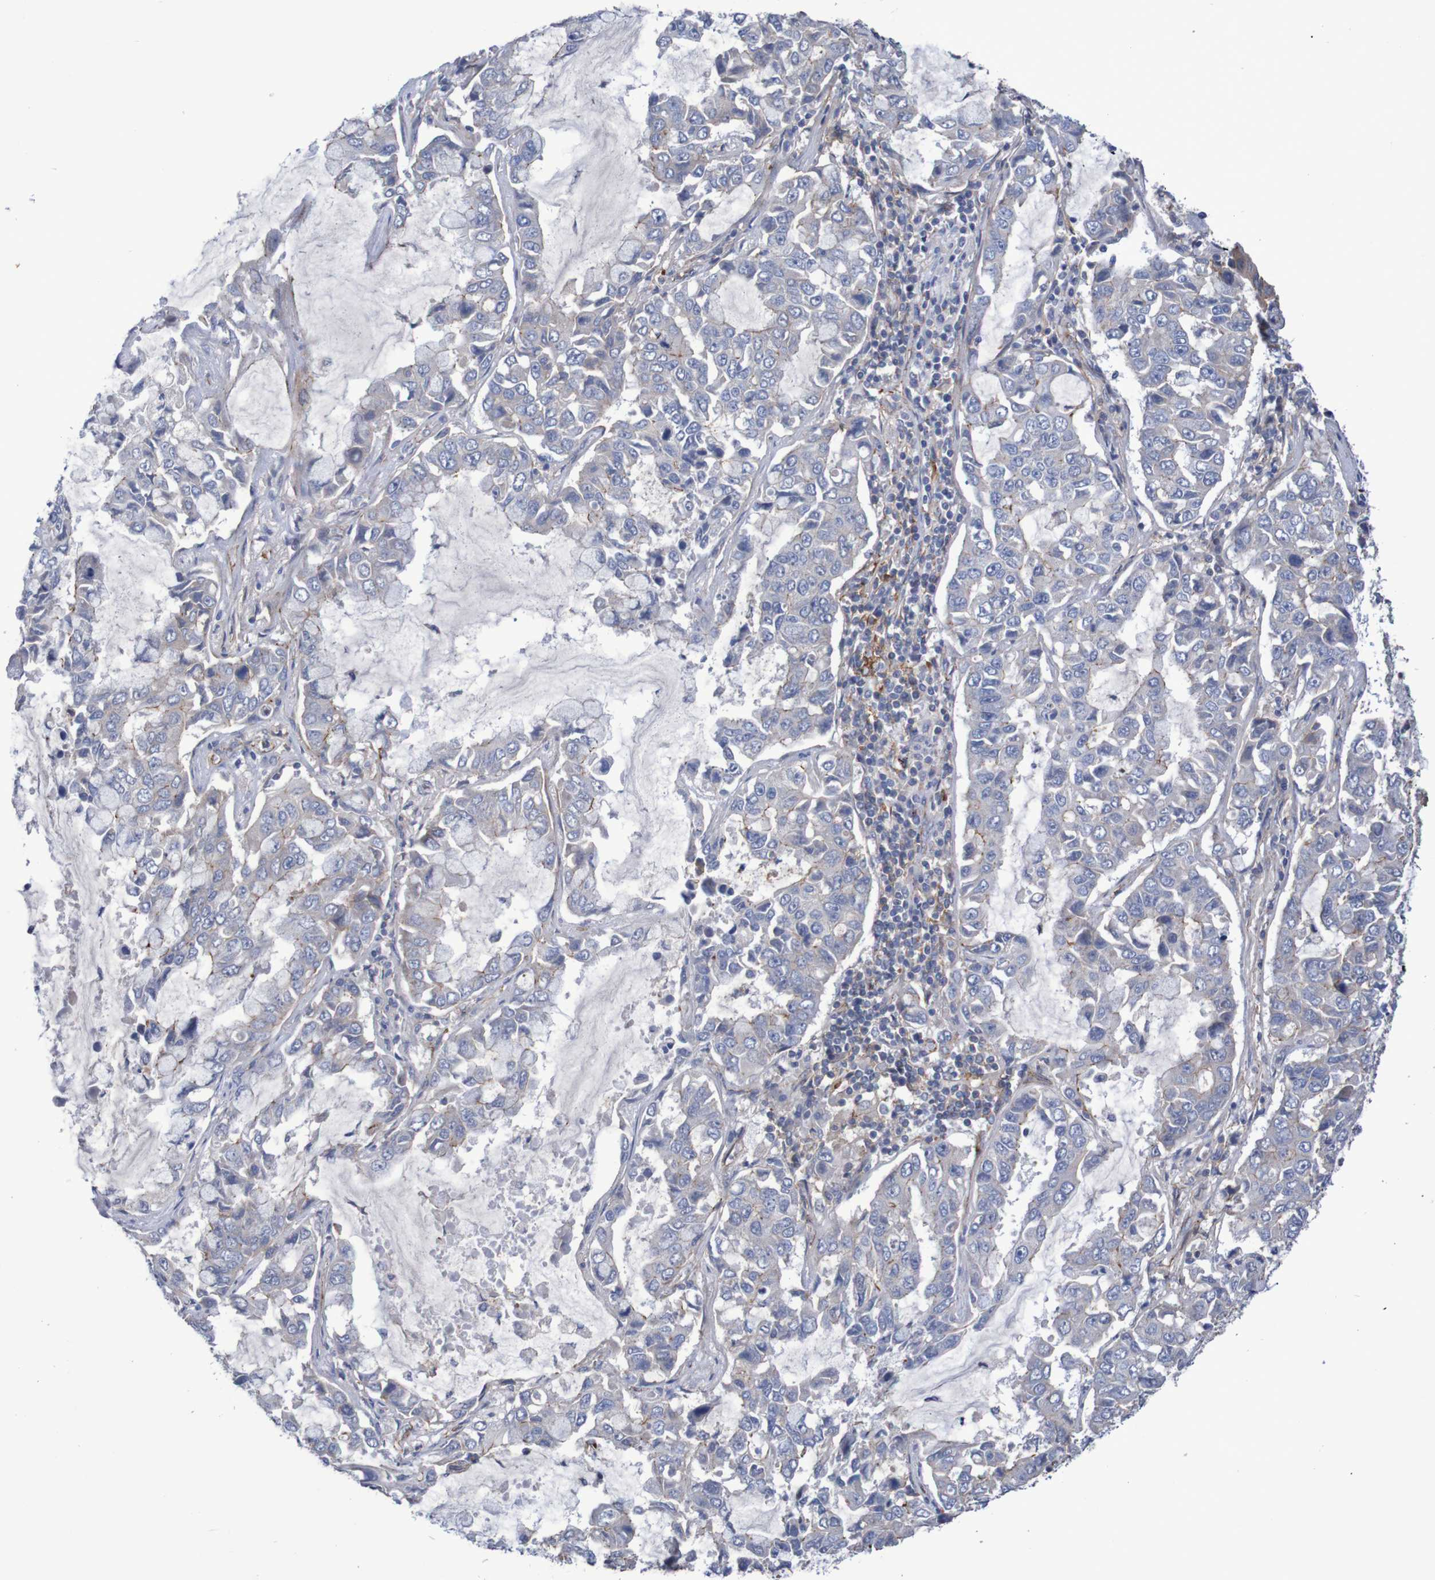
{"staining": {"intensity": "moderate", "quantity": "<25%", "location": "cytoplasmic/membranous"}, "tissue": "lung cancer", "cell_type": "Tumor cells", "image_type": "cancer", "snomed": [{"axis": "morphology", "description": "Adenocarcinoma, NOS"}, {"axis": "topography", "description": "Lung"}], "caption": "Tumor cells show moderate cytoplasmic/membranous staining in approximately <25% of cells in lung adenocarcinoma.", "gene": "NECTIN2", "patient": {"sex": "male", "age": 64}}